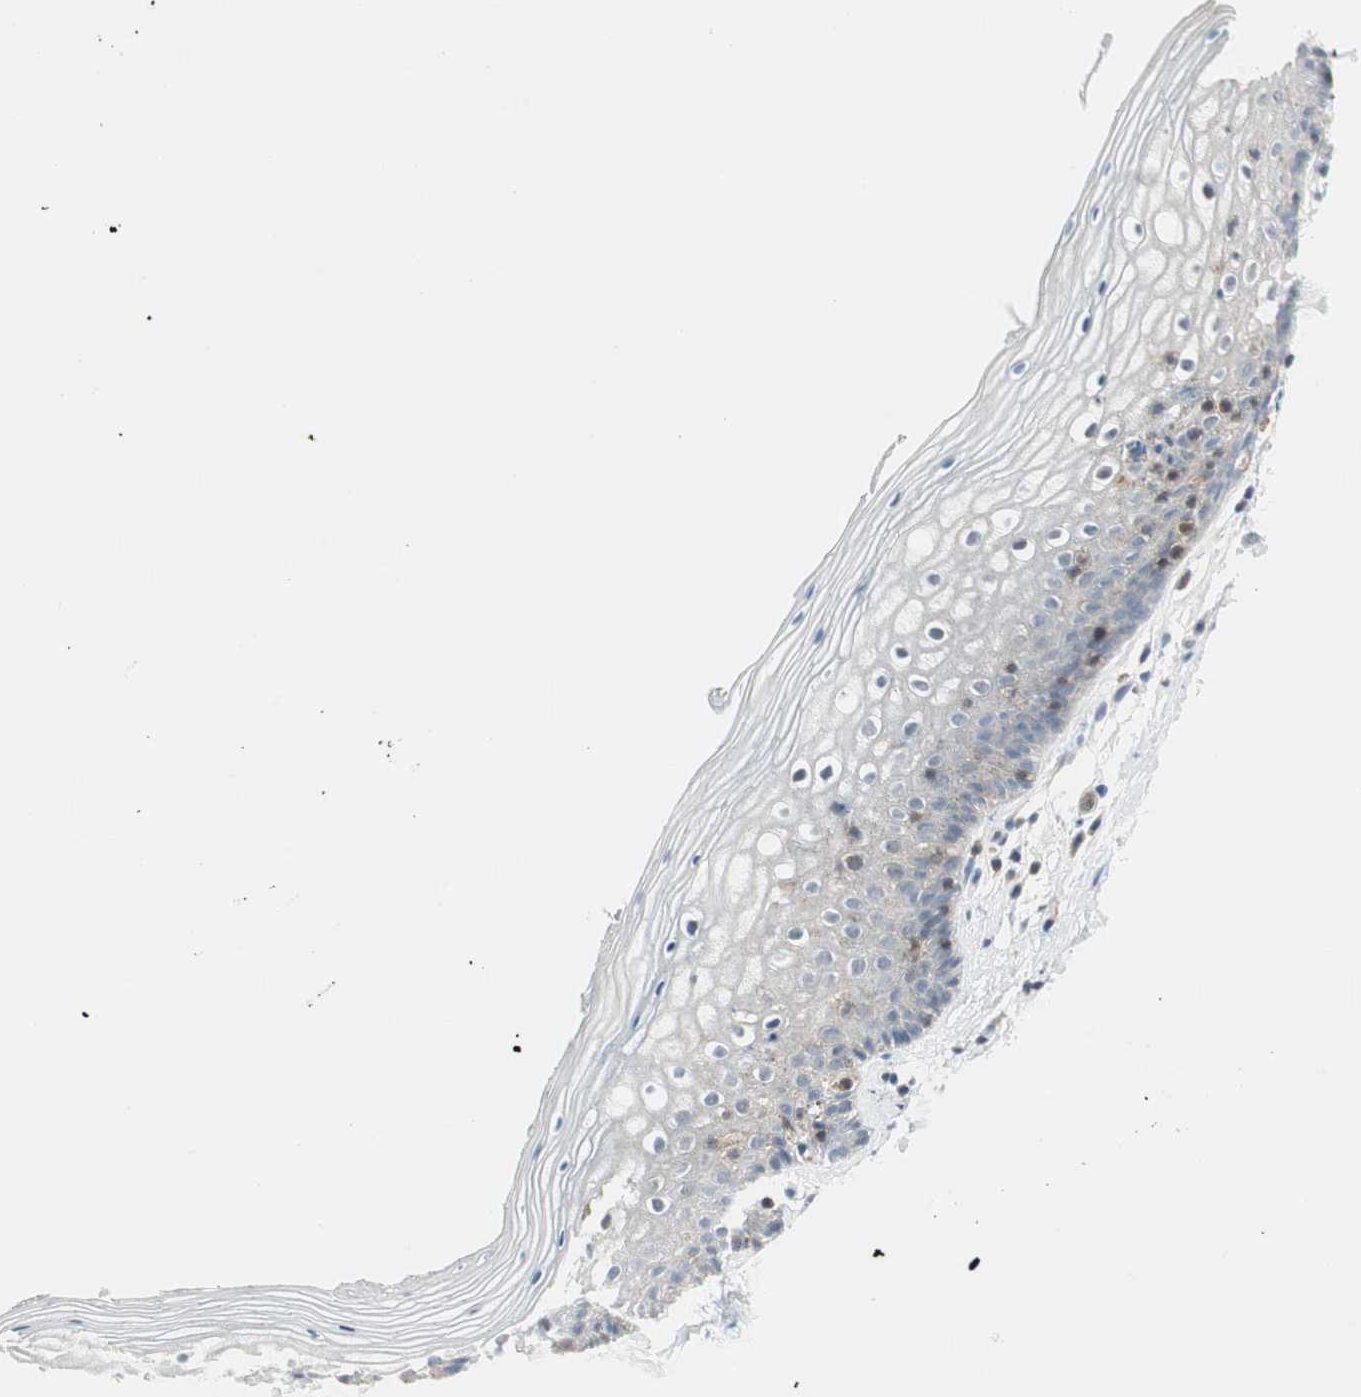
{"staining": {"intensity": "weak", "quantity": ">75%", "location": "cytoplasmic/membranous"}, "tissue": "vagina", "cell_type": "Squamous epithelial cells", "image_type": "normal", "snomed": [{"axis": "morphology", "description": "Normal tissue, NOS"}, {"axis": "topography", "description": "Vagina"}], "caption": "Immunohistochemical staining of normal vagina reveals weak cytoplasmic/membranous protein staining in approximately >75% of squamous epithelial cells. The staining was performed using DAB (3,3'-diaminobenzidine), with brown indicating positive protein expression. Nuclei are stained blue with hematoxylin.", "gene": "PPP1CA", "patient": {"sex": "female", "age": 46}}